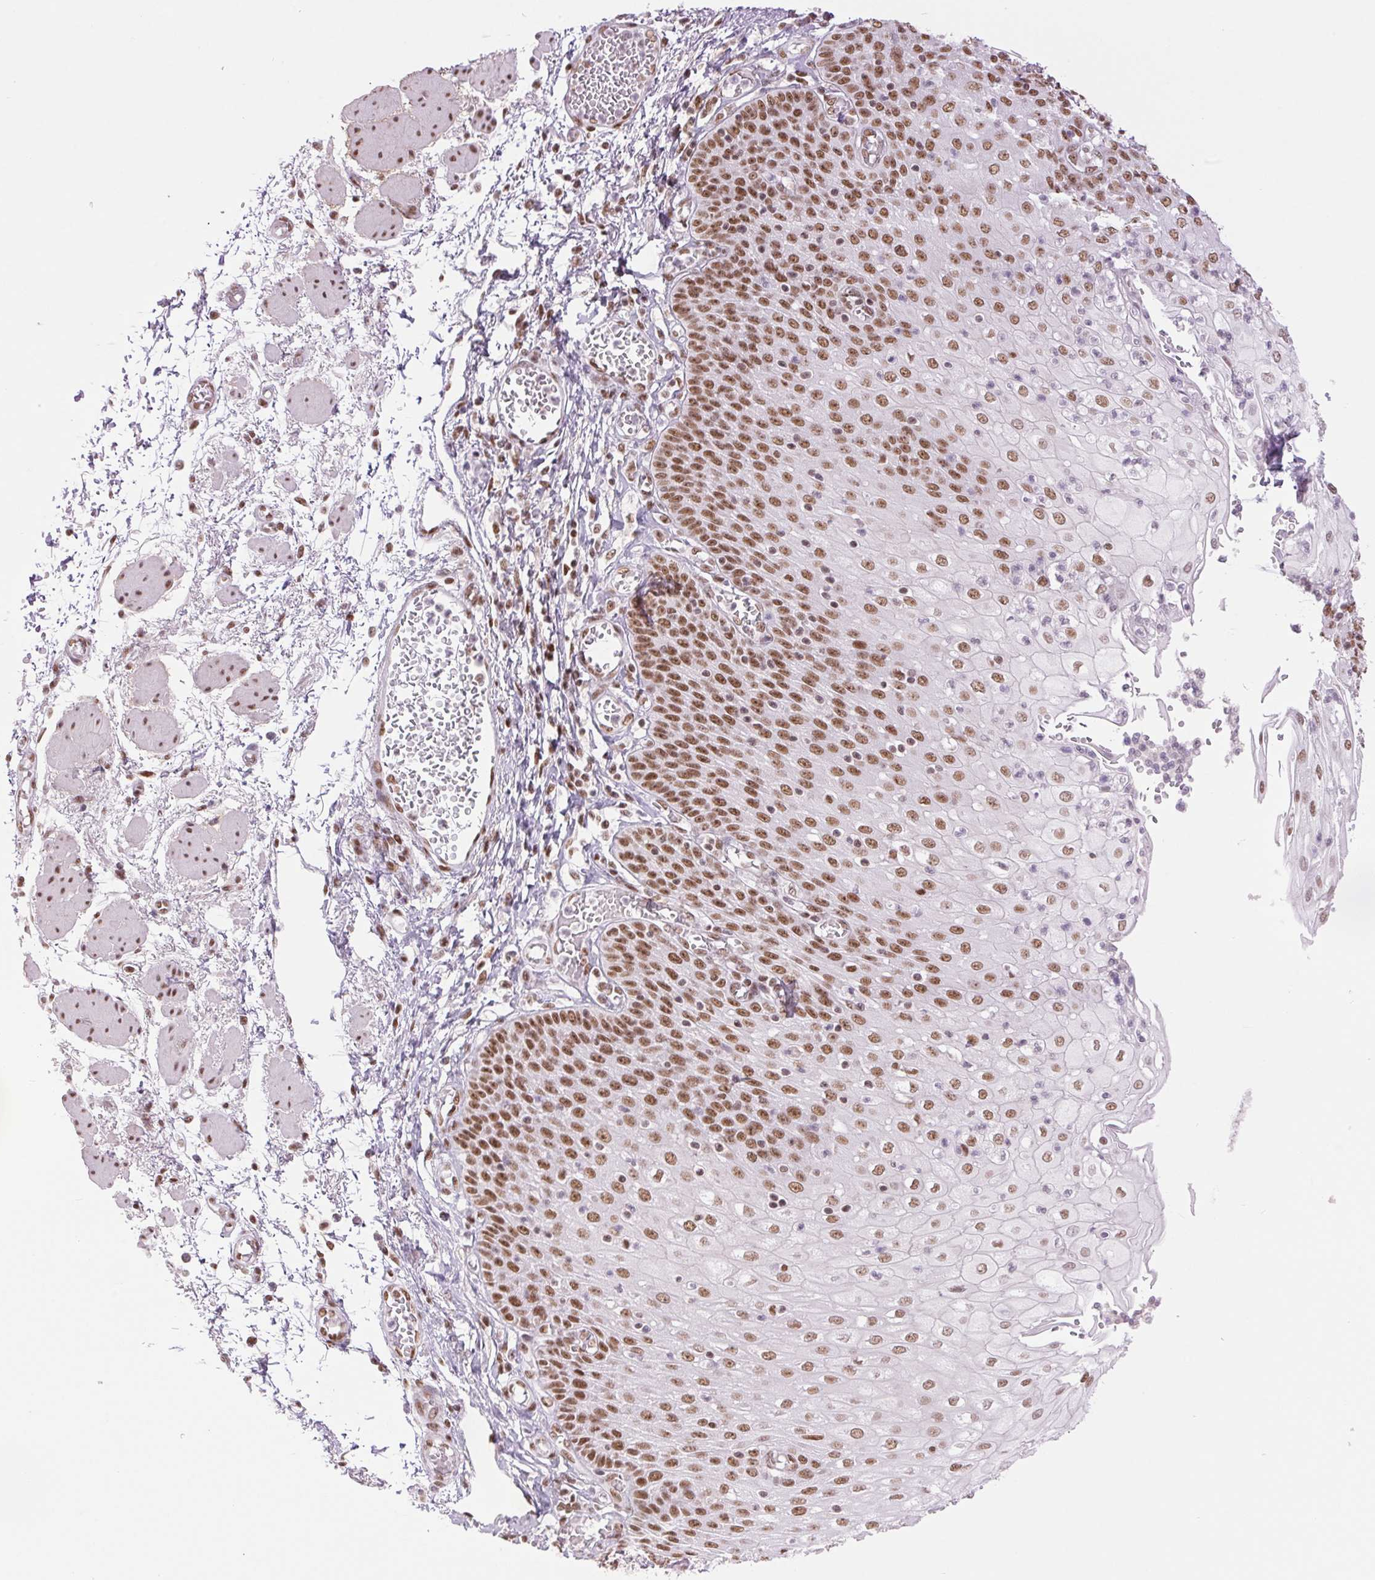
{"staining": {"intensity": "moderate", "quantity": ">75%", "location": "nuclear"}, "tissue": "esophagus", "cell_type": "Squamous epithelial cells", "image_type": "normal", "snomed": [{"axis": "morphology", "description": "Normal tissue, NOS"}, {"axis": "morphology", "description": "Adenocarcinoma, NOS"}, {"axis": "topography", "description": "Esophagus"}], "caption": "Esophagus stained with a brown dye shows moderate nuclear positive expression in about >75% of squamous epithelial cells.", "gene": "ZFR2", "patient": {"sex": "male", "age": 81}}